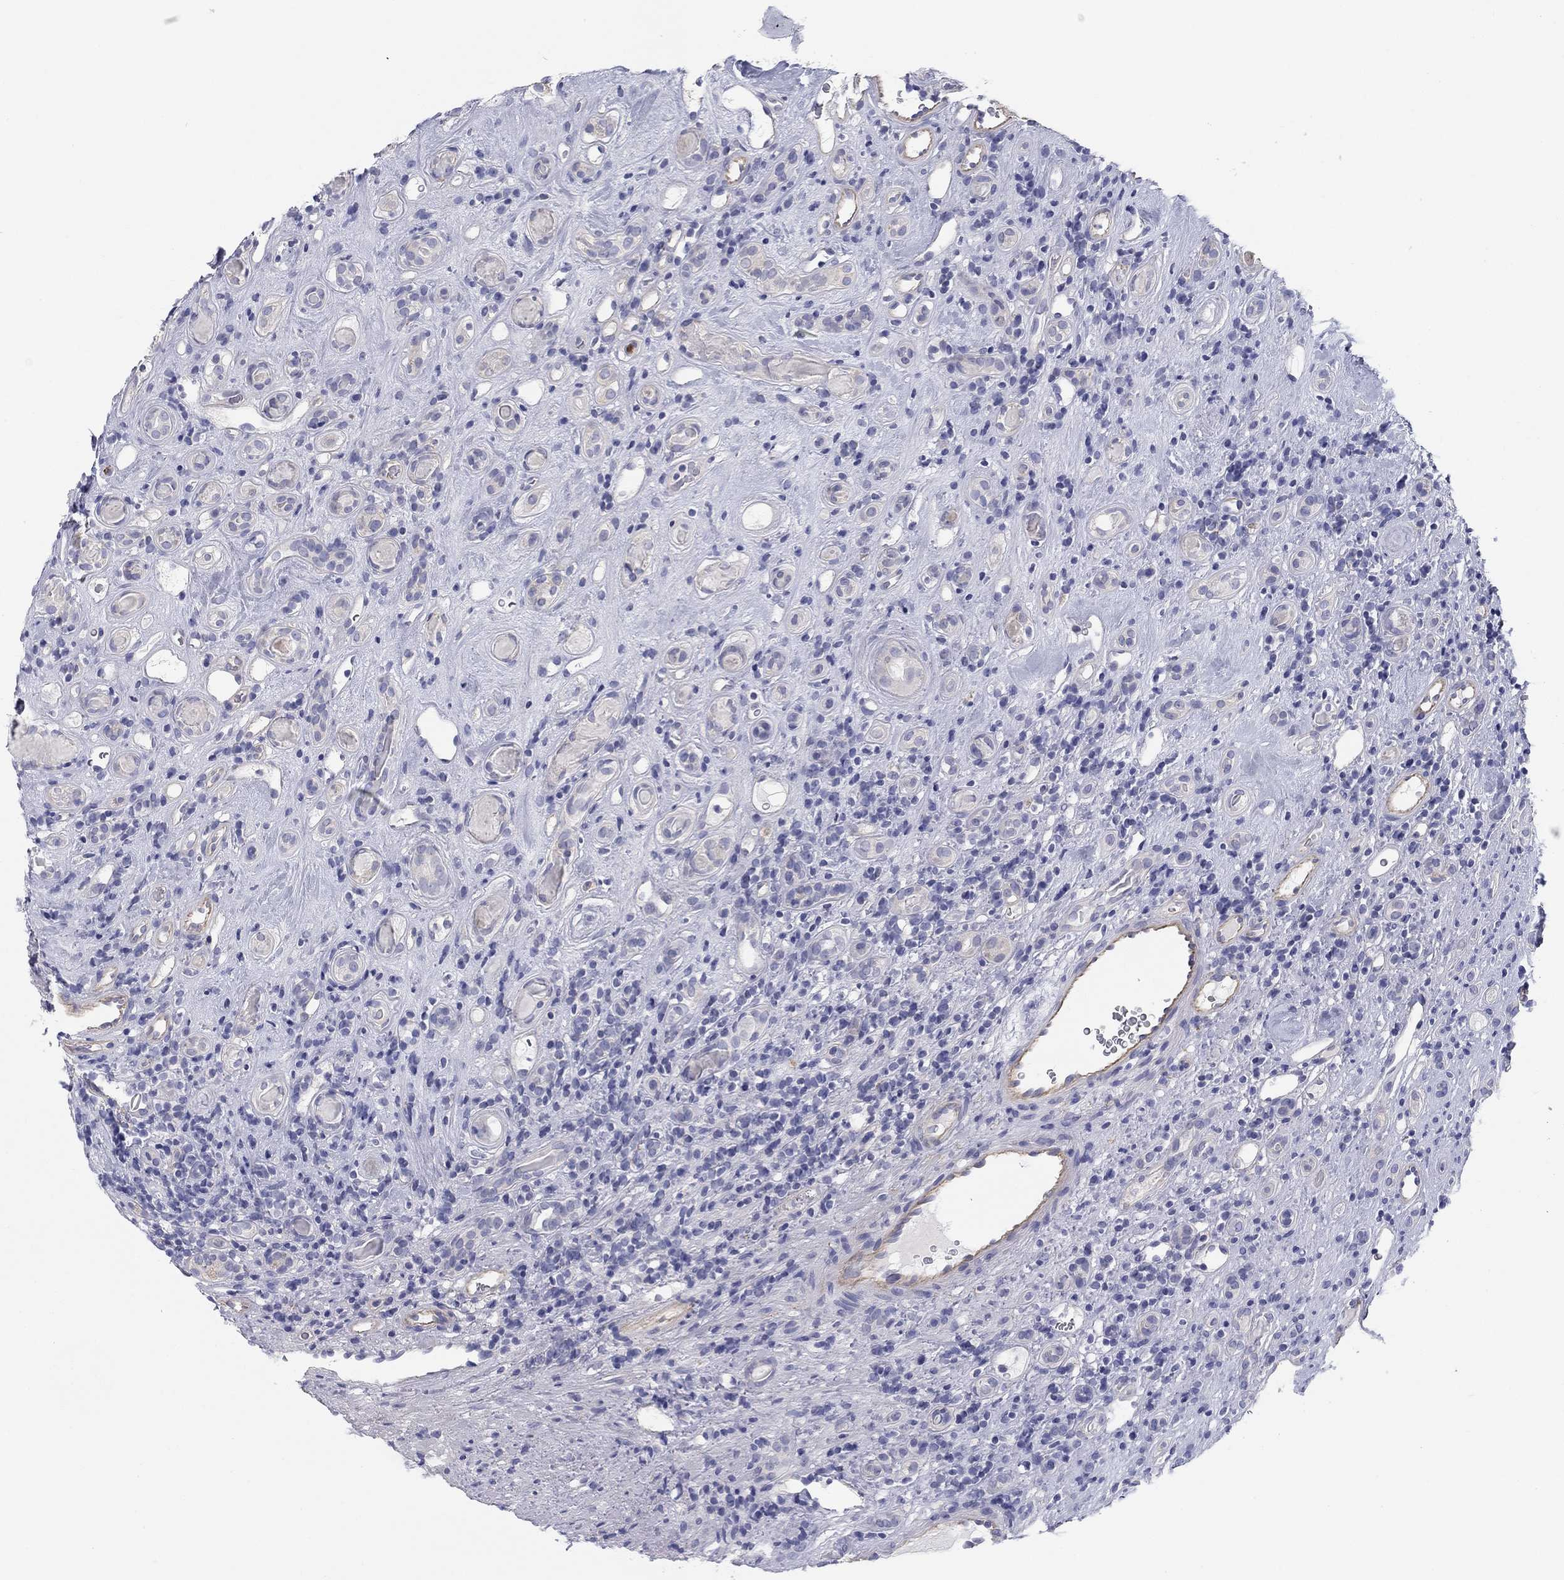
{"staining": {"intensity": "moderate", "quantity": "<25%", "location": "cytoplasmic/membranous"}, "tissue": "renal cancer", "cell_type": "Tumor cells", "image_type": "cancer", "snomed": [{"axis": "morphology", "description": "Adenocarcinoma, NOS"}, {"axis": "topography", "description": "Kidney"}], "caption": "IHC micrograph of neoplastic tissue: renal cancer stained using immunohistochemistry (IHC) demonstrates low levels of moderate protein expression localized specifically in the cytoplasmic/membranous of tumor cells, appearing as a cytoplasmic/membranous brown color.", "gene": "SEPTIN3", "patient": {"sex": "female", "age": 89}}